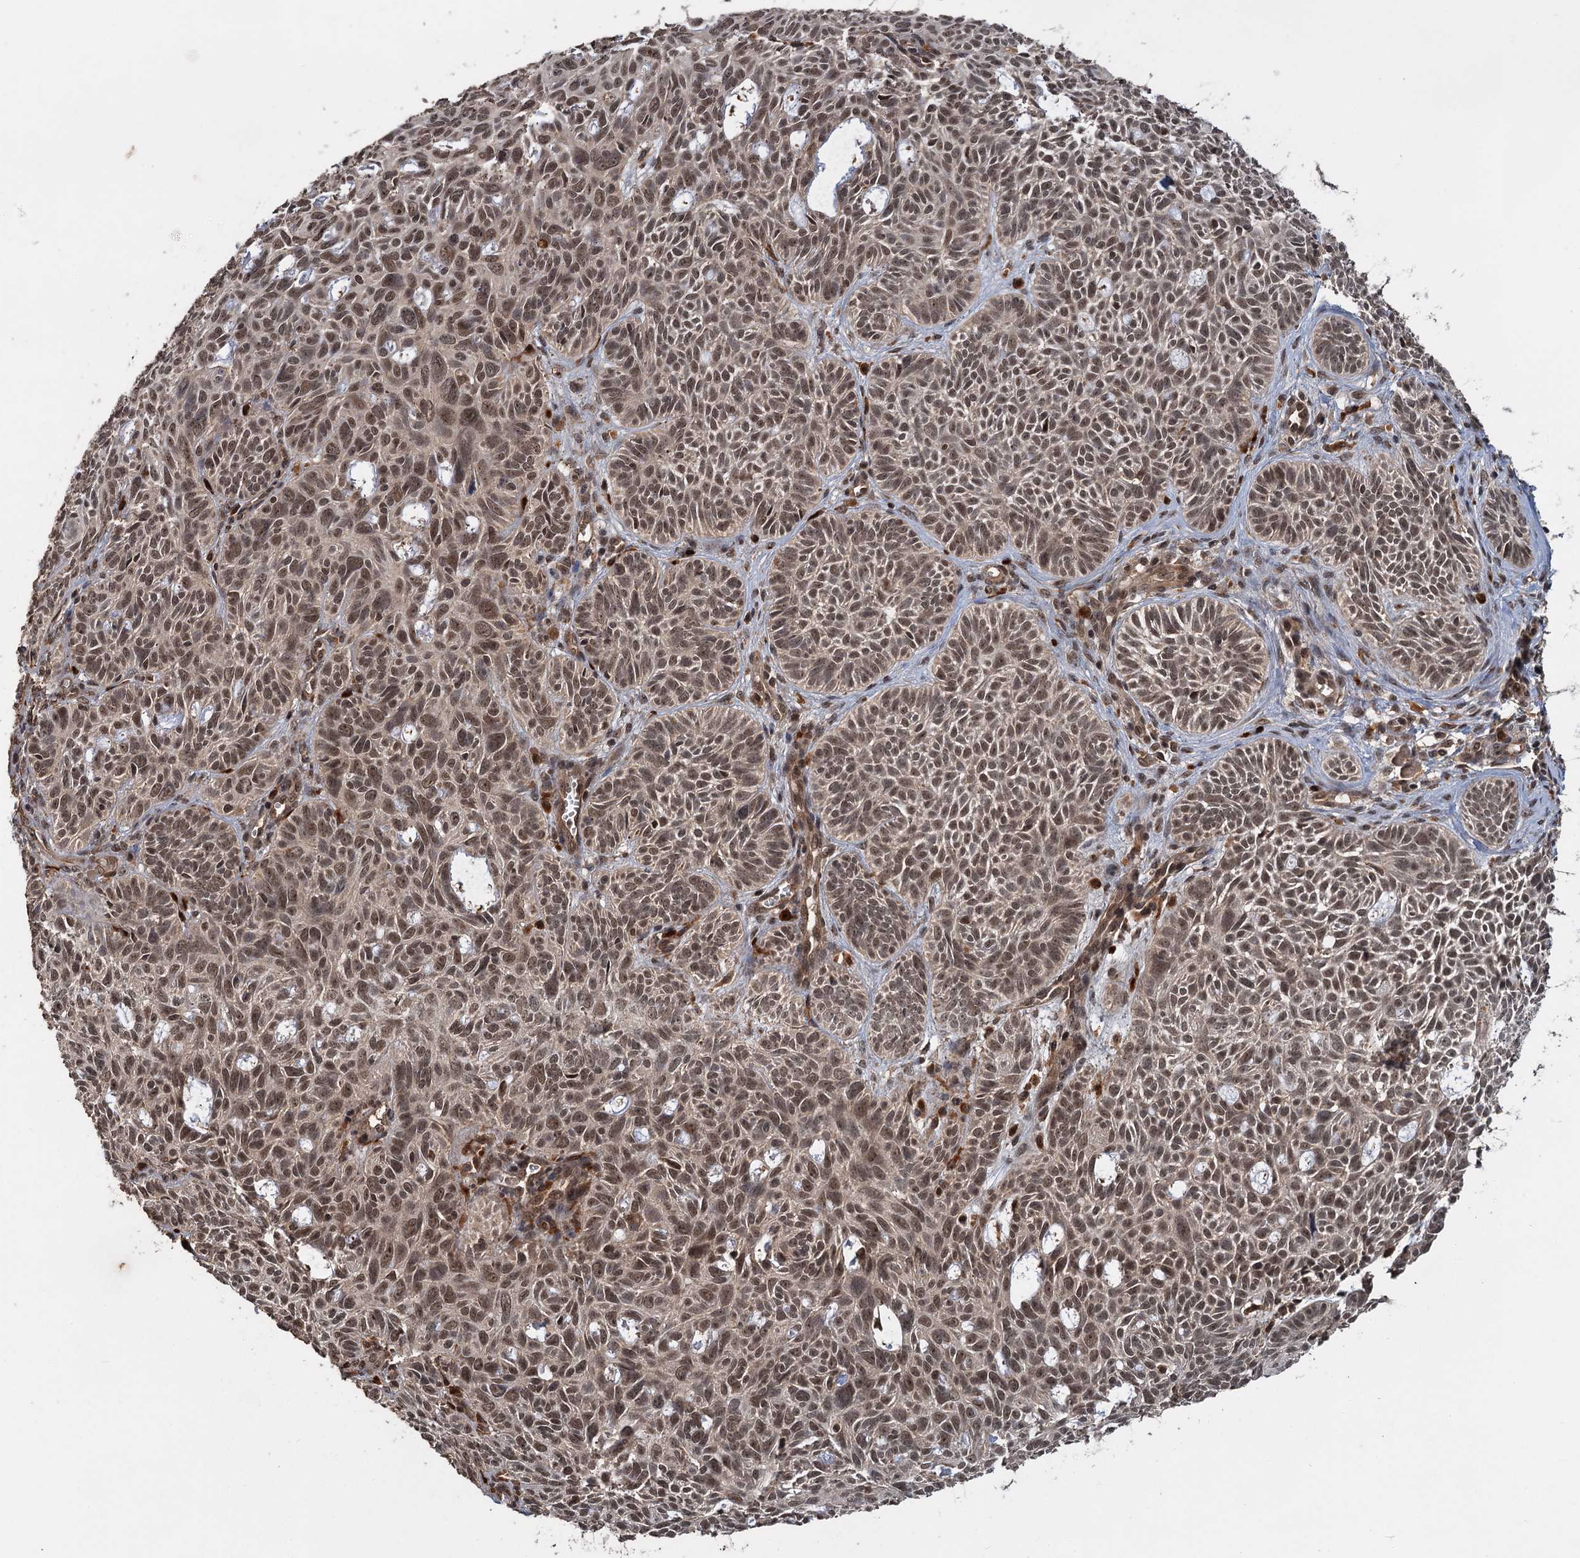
{"staining": {"intensity": "moderate", "quantity": ">75%", "location": "nuclear"}, "tissue": "skin cancer", "cell_type": "Tumor cells", "image_type": "cancer", "snomed": [{"axis": "morphology", "description": "Basal cell carcinoma"}, {"axis": "topography", "description": "Skin"}], "caption": "Moderate nuclear protein positivity is seen in approximately >75% of tumor cells in skin basal cell carcinoma.", "gene": "KANSL2", "patient": {"sex": "male", "age": 69}}